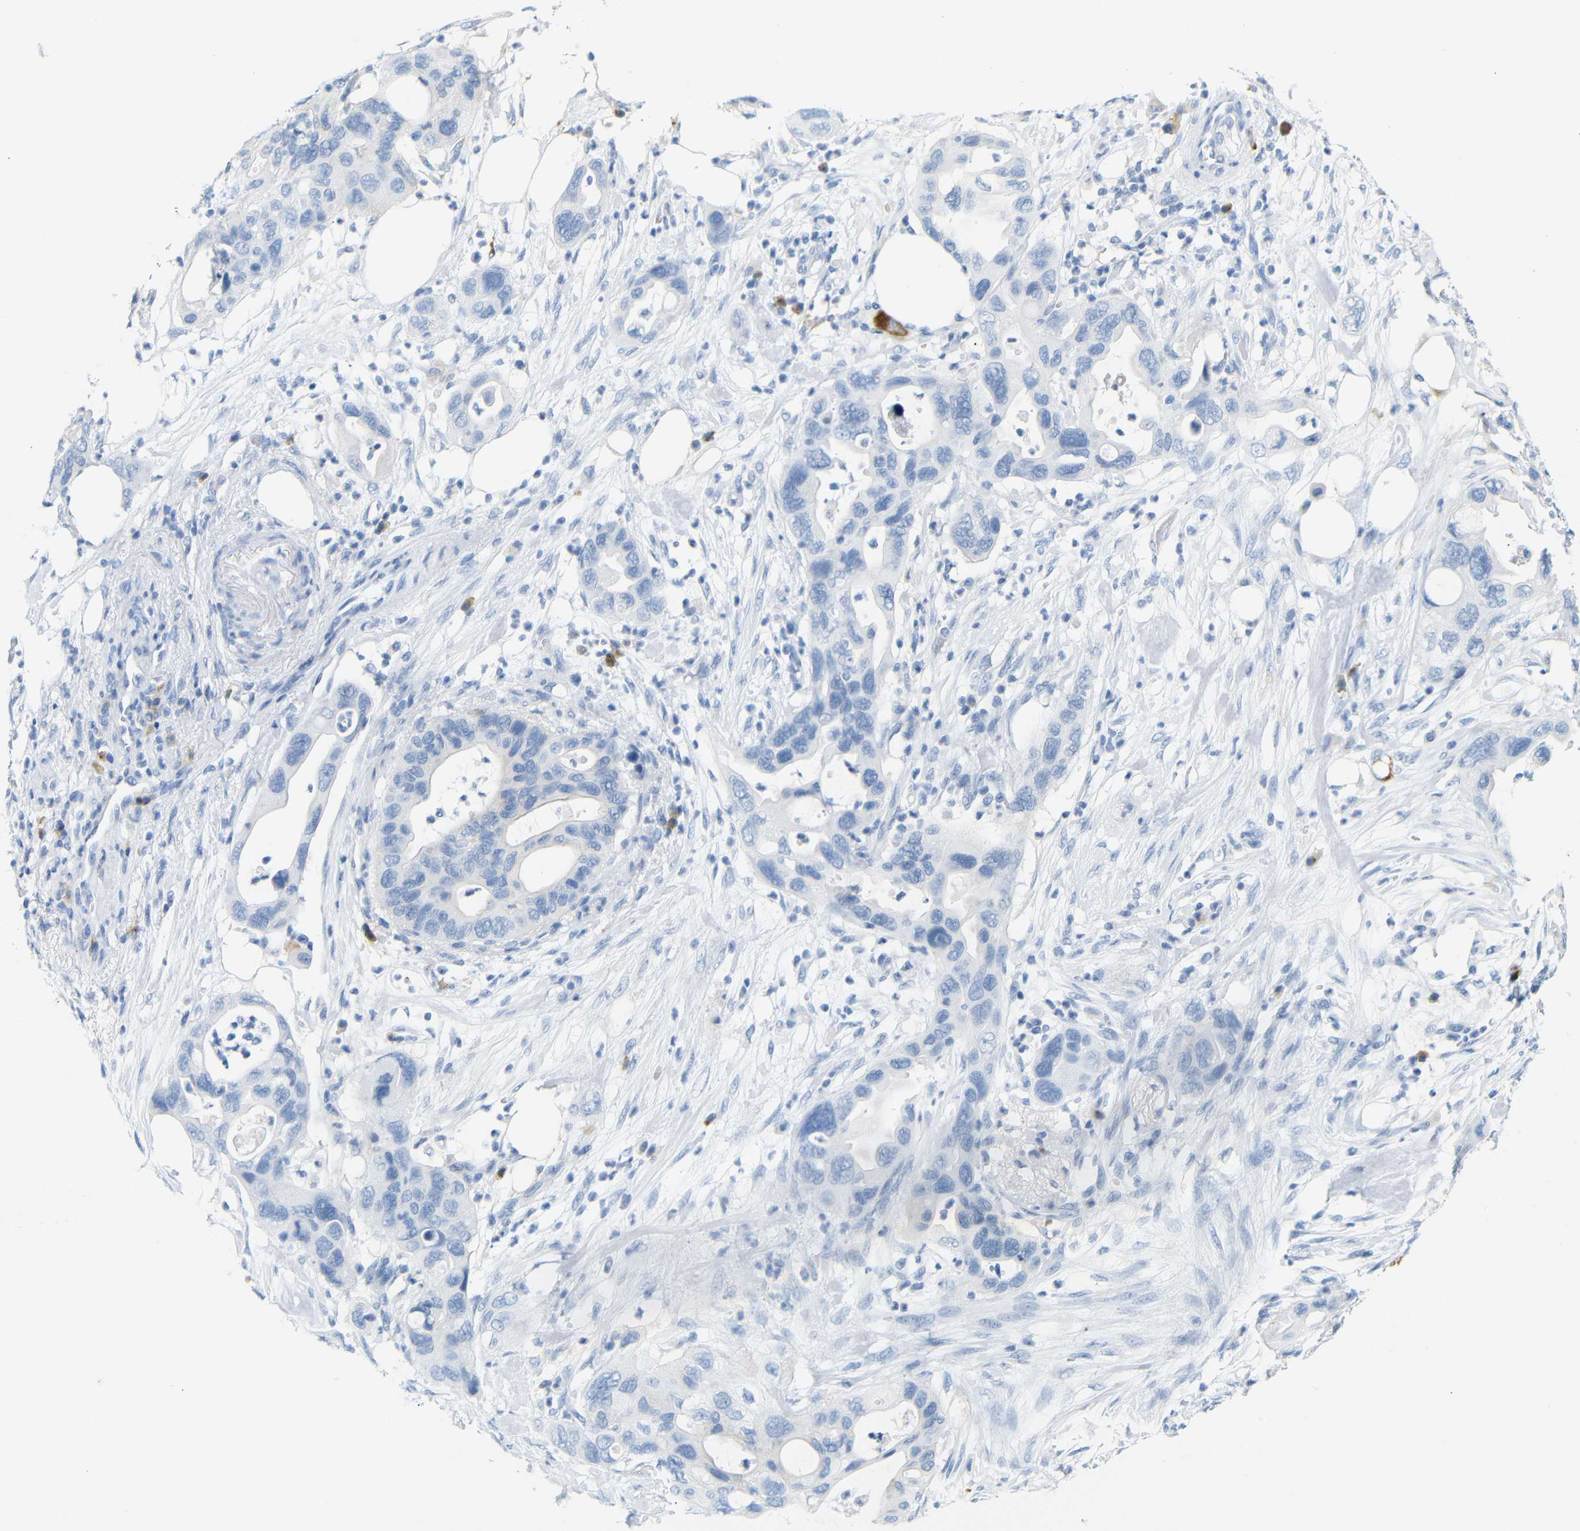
{"staining": {"intensity": "weak", "quantity": "<25%", "location": "cytoplasmic/membranous"}, "tissue": "pancreatic cancer", "cell_type": "Tumor cells", "image_type": "cancer", "snomed": [{"axis": "morphology", "description": "Adenocarcinoma, NOS"}, {"axis": "topography", "description": "Pancreas"}], "caption": "Immunohistochemistry (IHC) histopathology image of neoplastic tissue: human pancreatic adenocarcinoma stained with DAB shows no significant protein positivity in tumor cells.", "gene": "FCRL1", "patient": {"sex": "female", "age": 71}}